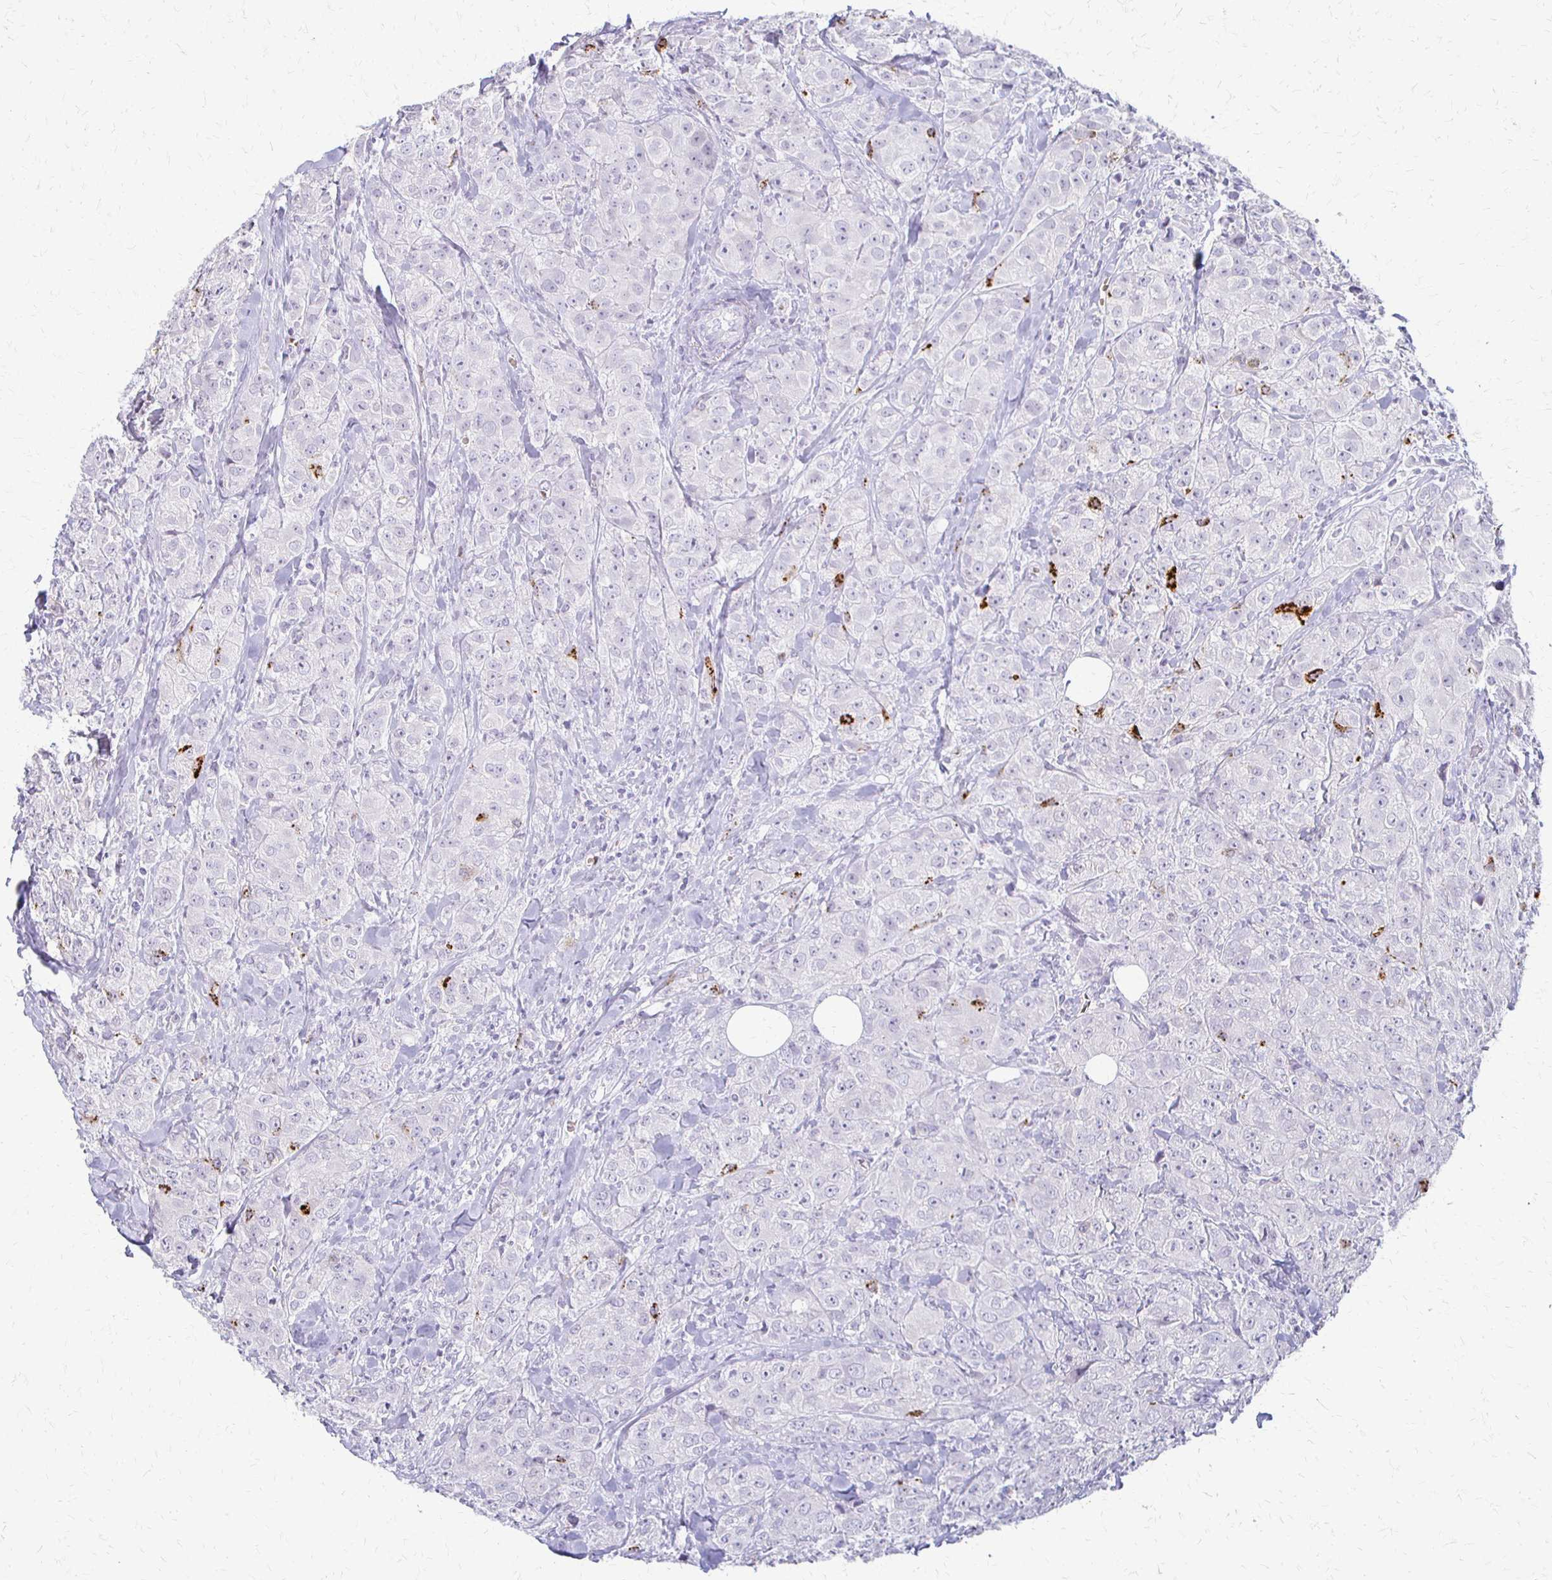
{"staining": {"intensity": "negative", "quantity": "none", "location": "none"}, "tissue": "breast cancer", "cell_type": "Tumor cells", "image_type": "cancer", "snomed": [{"axis": "morphology", "description": "Normal tissue, NOS"}, {"axis": "morphology", "description": "Duct carcinoma"}, {"axis": "topography", "description": "Breast"}], "caption": "This is a photomicrograph of immunohistochemistry staining of invasive ductal carcinoma (breast), which shows no staining in tumor cells.", "gene": "ACP5", "patient": {"sex": "female", "age": 43}}